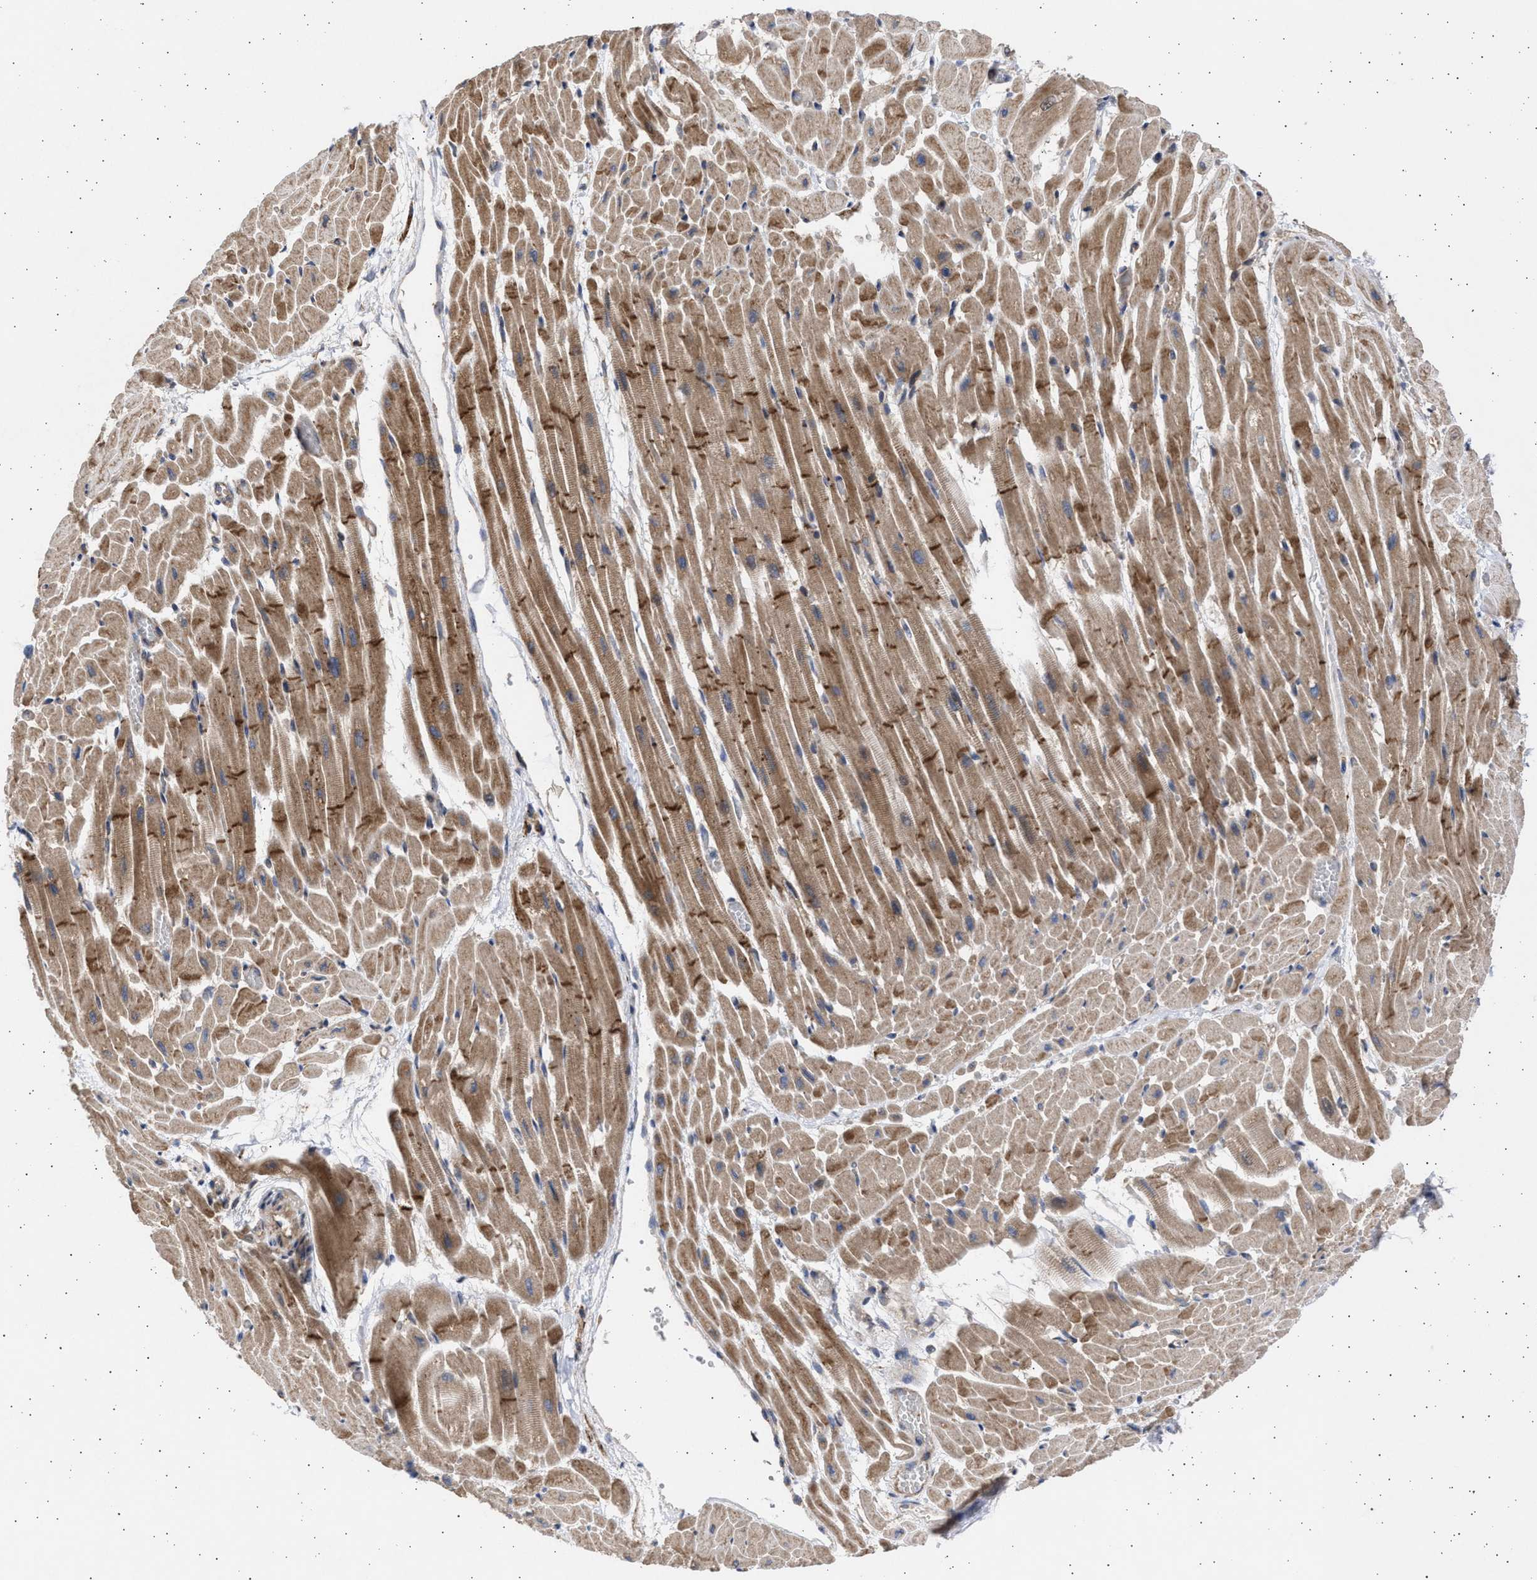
{"staining": {"intensity": "strong", "quantity": ">75%", "location": "cytoplasmic/membranous"}, "tissue": "heart muscle", "cell_type": "Cardiomyocytes", "image_type": "normal", "snomed": [{"axis": "morphology", "description": "Normal tissue, NOS"}, {"axis": "topography", "description": "Heart"}], "caption": "DAB (3,3'-diaminobenzidine) immunohistochemical staining of unremarkable heart muscle displays strong cytoplasmic/membranous protein expression in approximately >75% of cardiomyocytes. Using DAB (brown) and hematoxylin (blue) stains, captured at high magnification using brightfield microscopy.", "gene": "TTC19", "patient": {"sex": "male", "age": 45}}